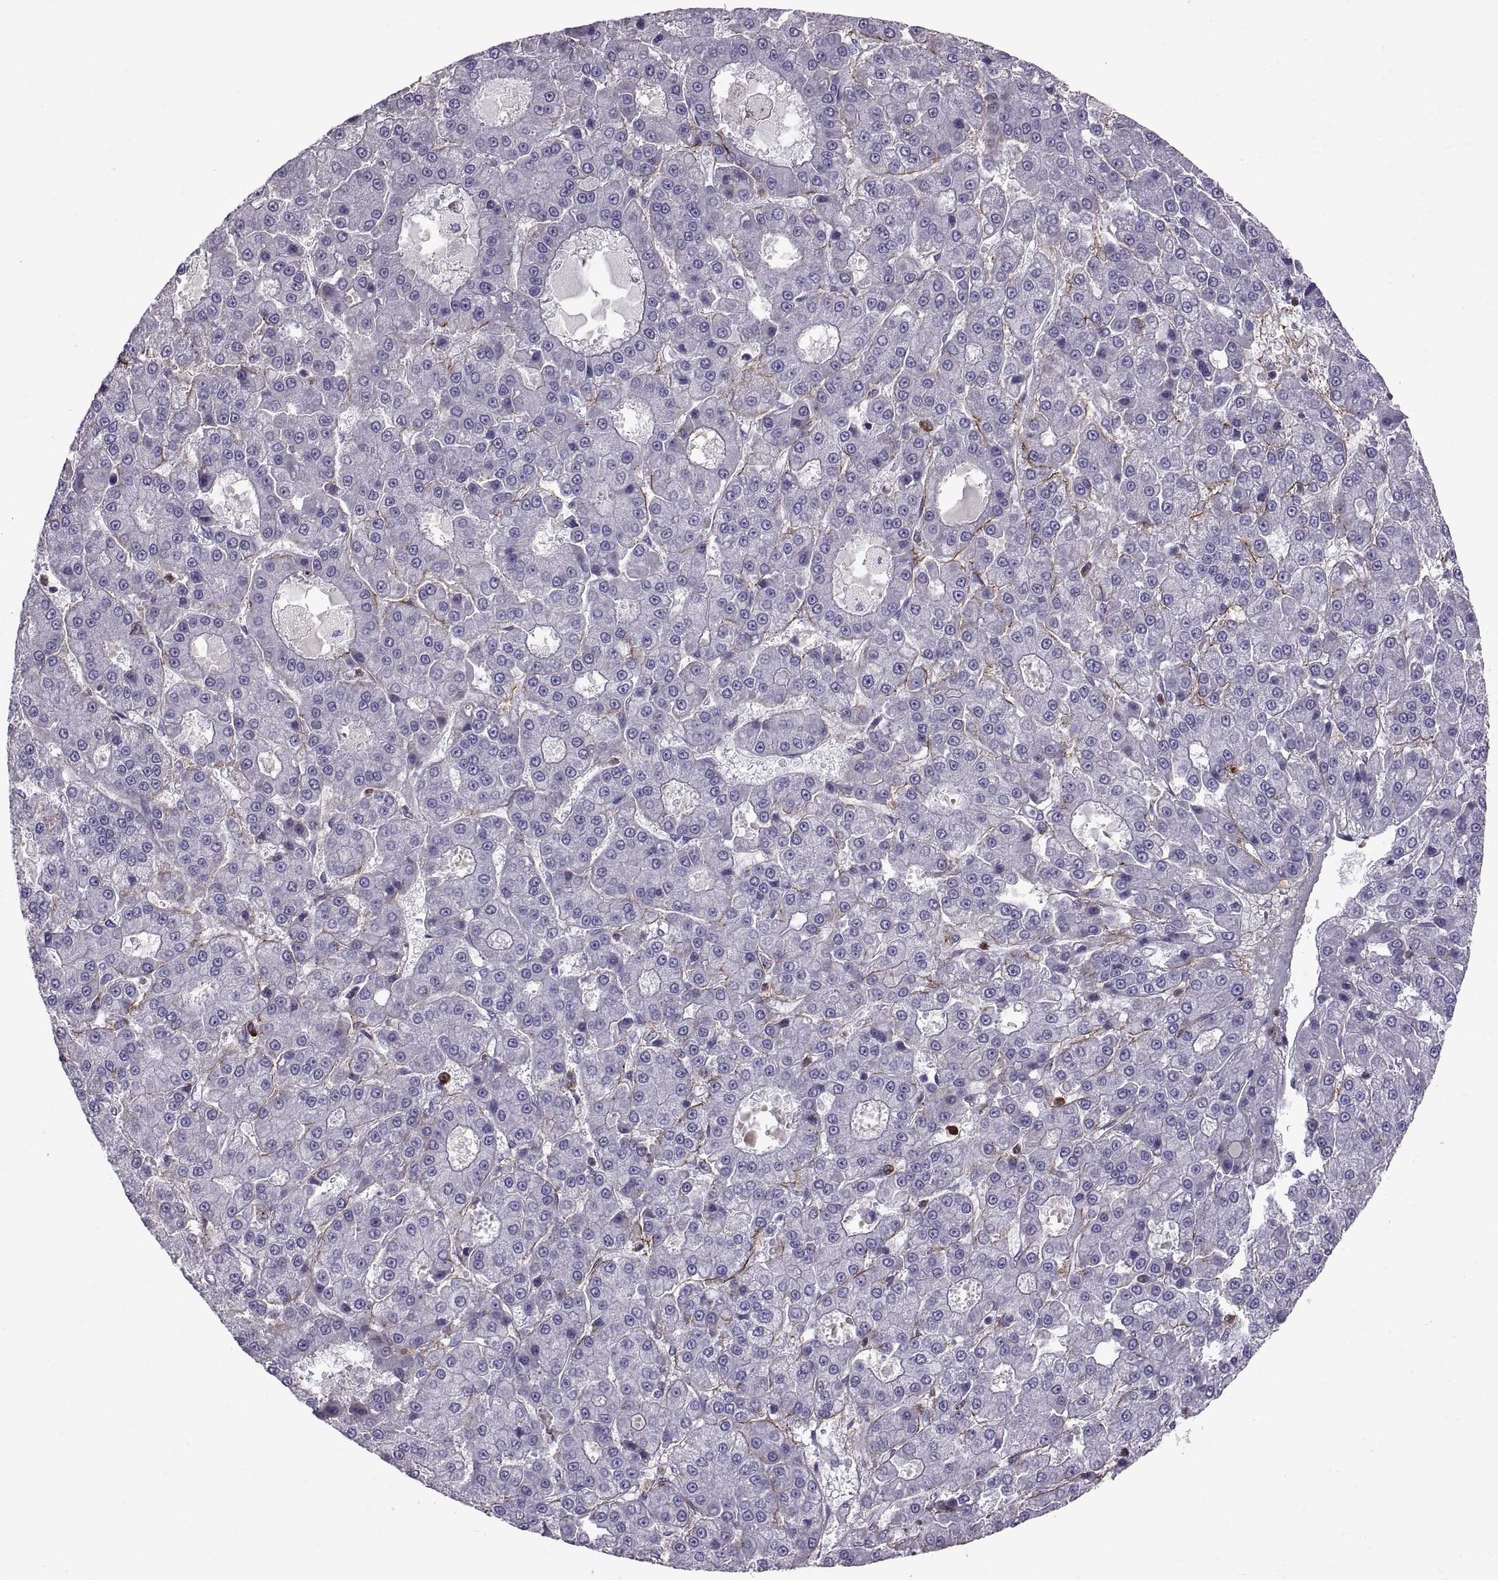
{"staining": {"intensity": "negative", "quantity": "none", "location": "none"}, "tissue": "liver cancer", "cell_type": "Tumor cells", "image_type": "cancer", "snomed": [{"axis": "morphology", "description": "Carcinoma, Hepatocellular, NOS"}, {"axis": "topography", "description": "Liver"}], "caption": "Immunohistochemistry of hepatocellular carcinoma (liver) displays no staining in tumor cells.", "gene": "EMILIN2", "patient": {"sex": "male", "age": 70}}